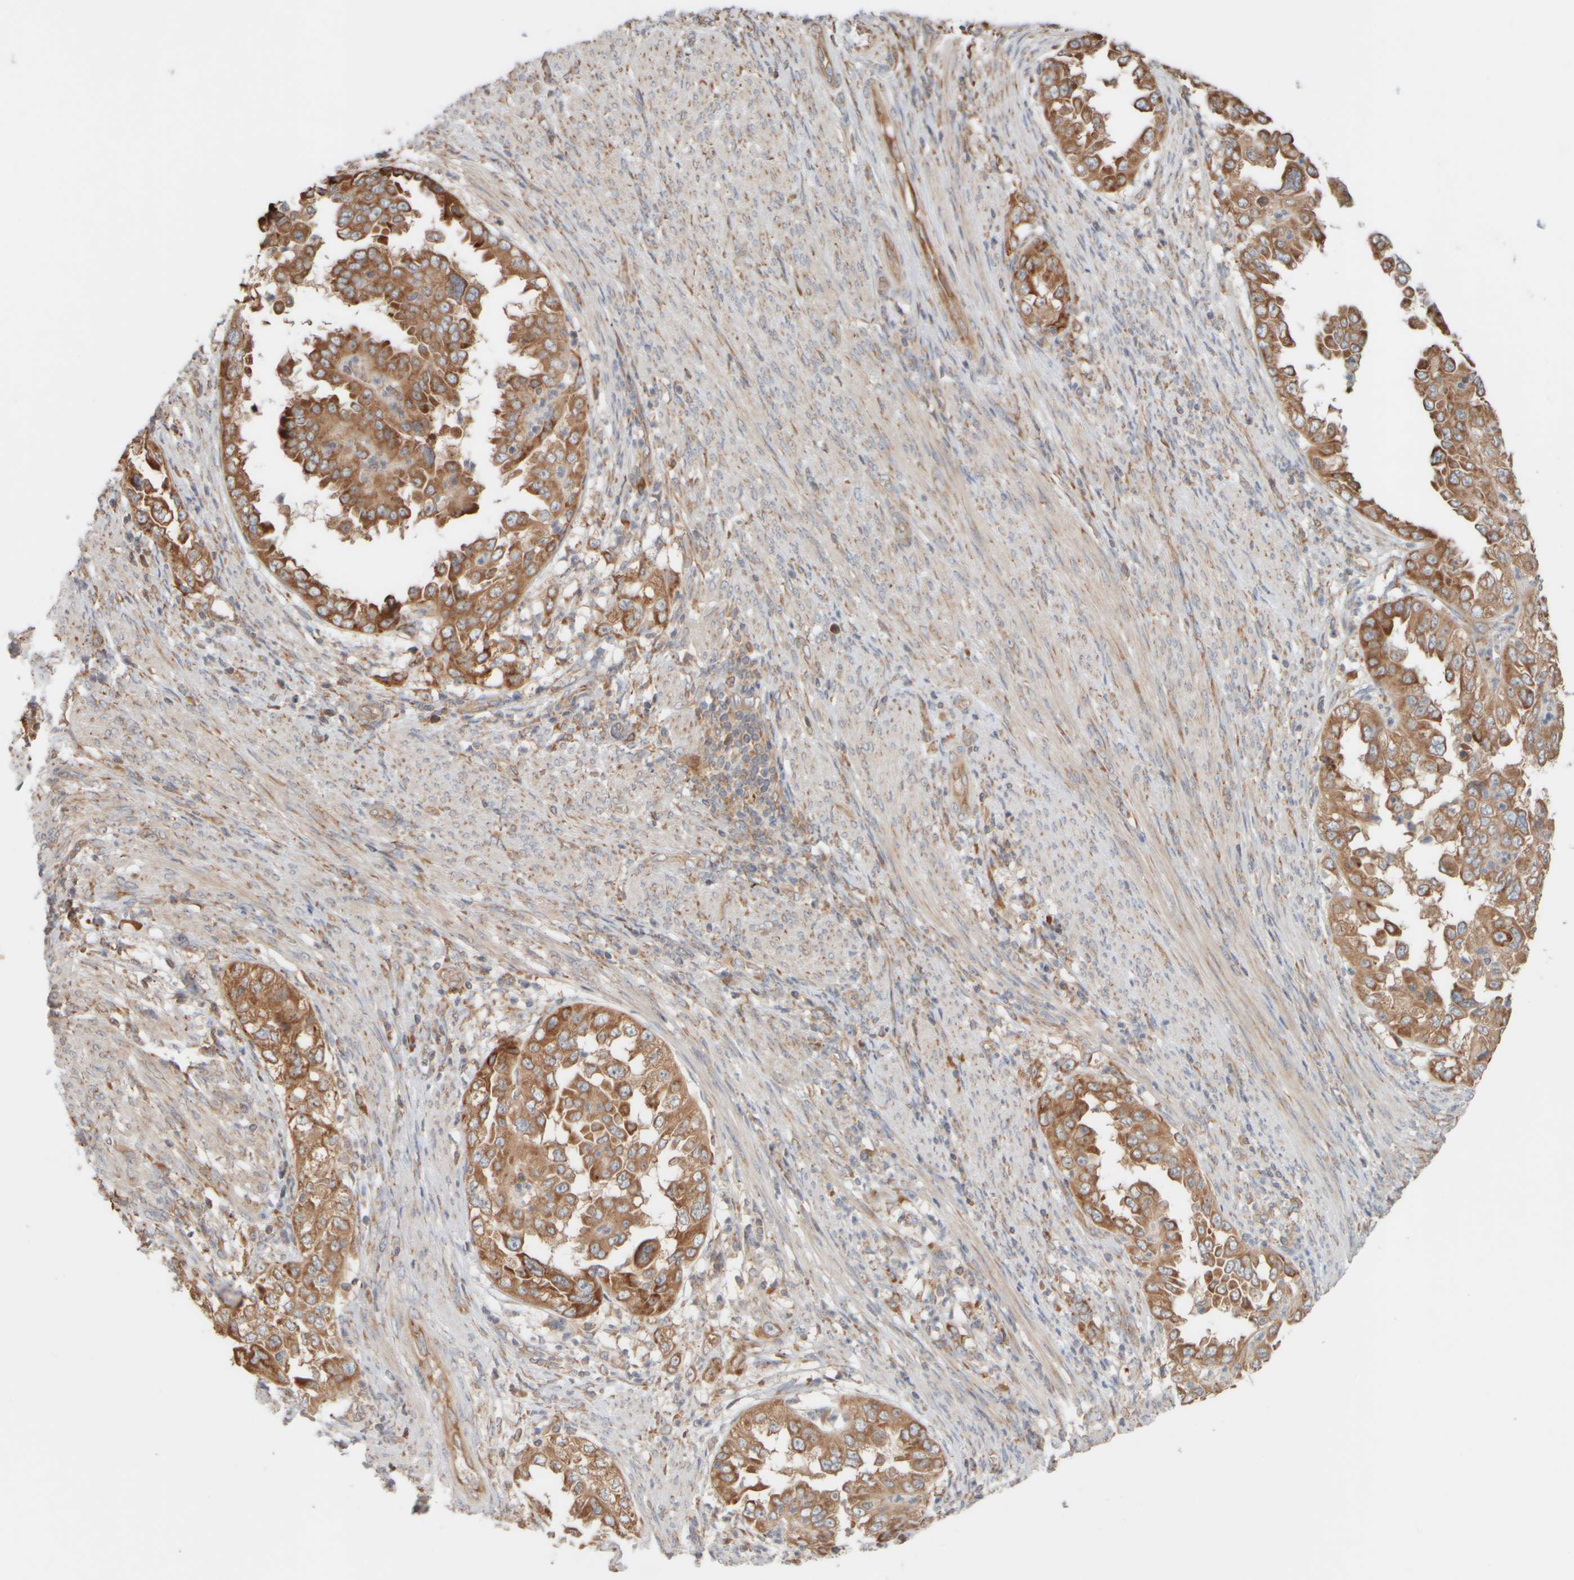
{"staining": {"intensity": "moderate", "quantity": ">75%", "location": "cytoplasmic/membranous"}, "tissue": "endometrial cancer", "cell_type": "Tumor cells", "image_type": "cancer", "snomed": [{"axis": "morphology", "description": "Adenocarcinoma, NOS"}, {"axis": "topography", "description": "Endometrium"}], "caption": "Moderate cytoplasmic/membranous protein positivity is identified in about >75% of tumor cells in endometrial adenocarcinoma.", "gene": "EIF2B3", "patient": {"sex": "female", "age": 85}}